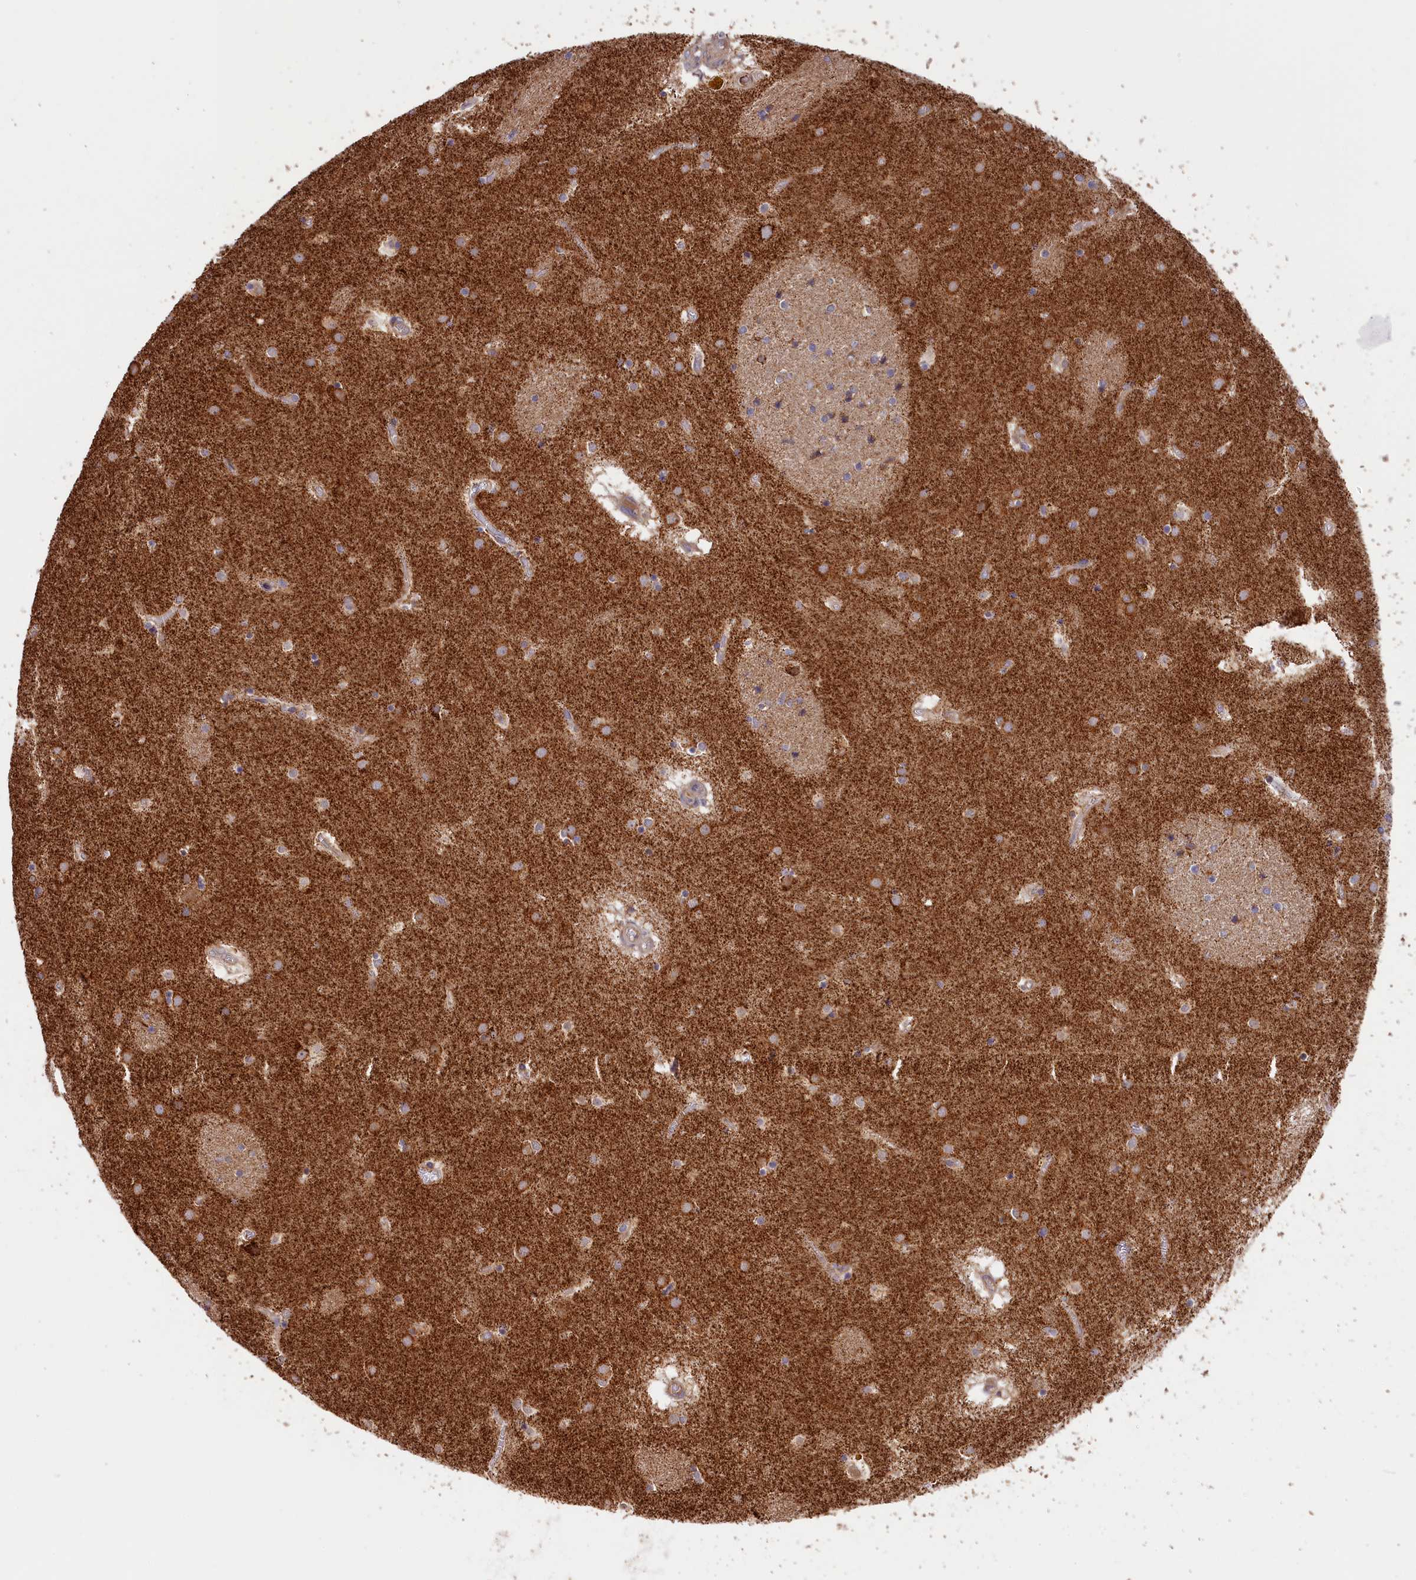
{"staining": {"intensity": "negative", "quantity": "none", "location": "none"}, "tissue": "caudate", "cell_type": "Glial cells", "image_type": "normal", "snomed": [{"axis": "morphology", "description": "Normal tissue, NOS"}, {"axis": "topography", "description": "Lateral ventricle wall"}], "caption": "Immunohistochemistry (IHC) image of benign caudate: human caudate stained with DAB (3,3'-diaminobenzidine) demonstrates no significant protein expression in glial cells. (Stains: DAB (3,3'-diaminobenzidine) immunohistochemistry with hematoxylin counter stain, Microscopy: brightfield microscopy at high magnification).", "gene": "CEP44", "patient": {"sex": "male", "age": 70}}